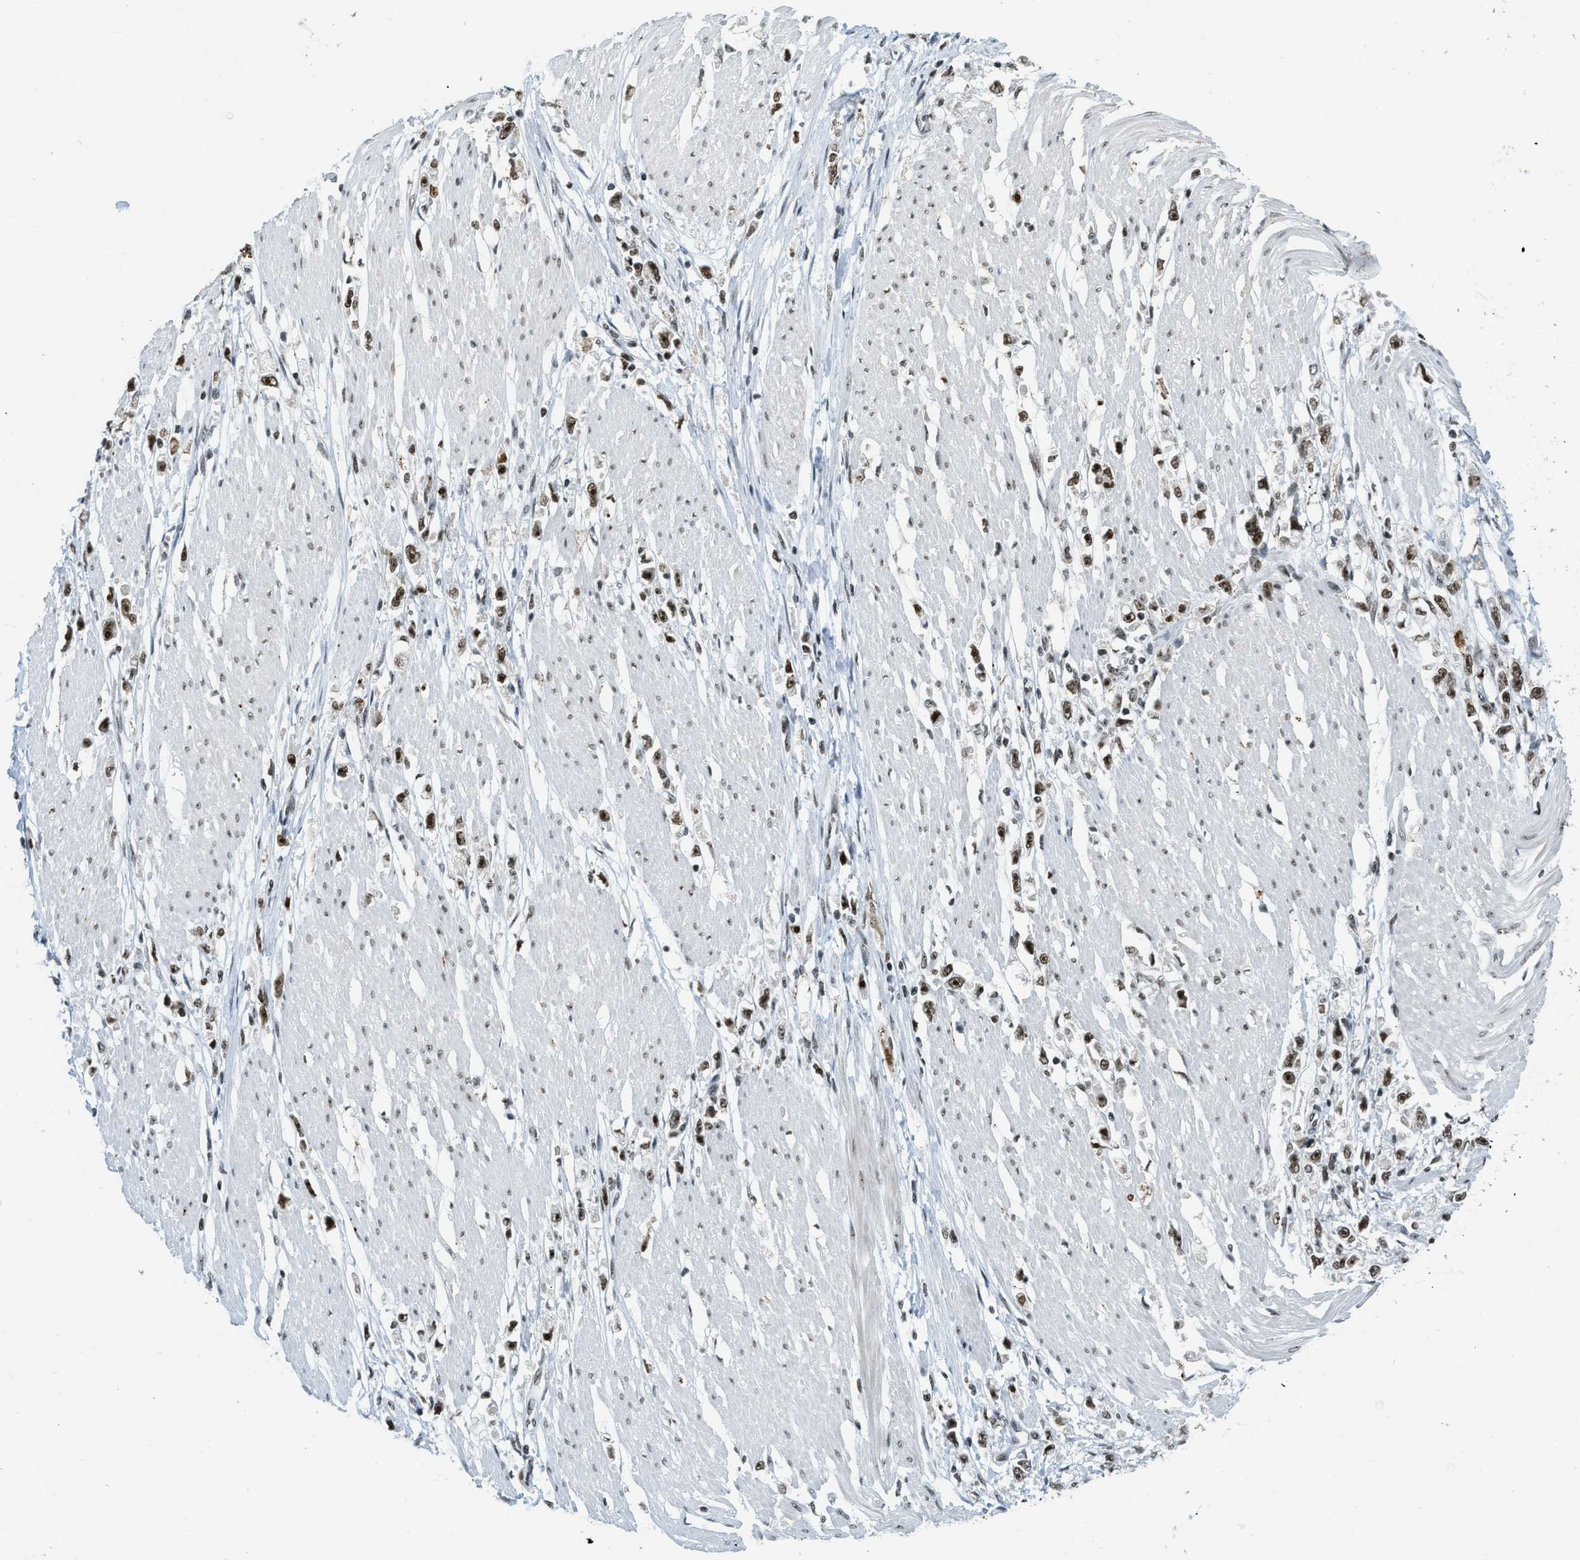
{"staining": {"intensity": "strong", "quantity": ">75%", "location": "nuclear"}, "tissue": "stomach cancer", "cell_type": "Tumor cells", "image_type": "cancer", "snomed": [{"axis": "morphology", "description": "Adenocarcinoma, NOS"}, {"axis": "topography", "description": "Stomach"}], "caption": "Tumor cells show high levels of strong nuclear positivity in approximately >75% of cells in adenocarcinoma (stomach).", "gene": "URB1", "patient": {"sex": "female", "age": 59}}